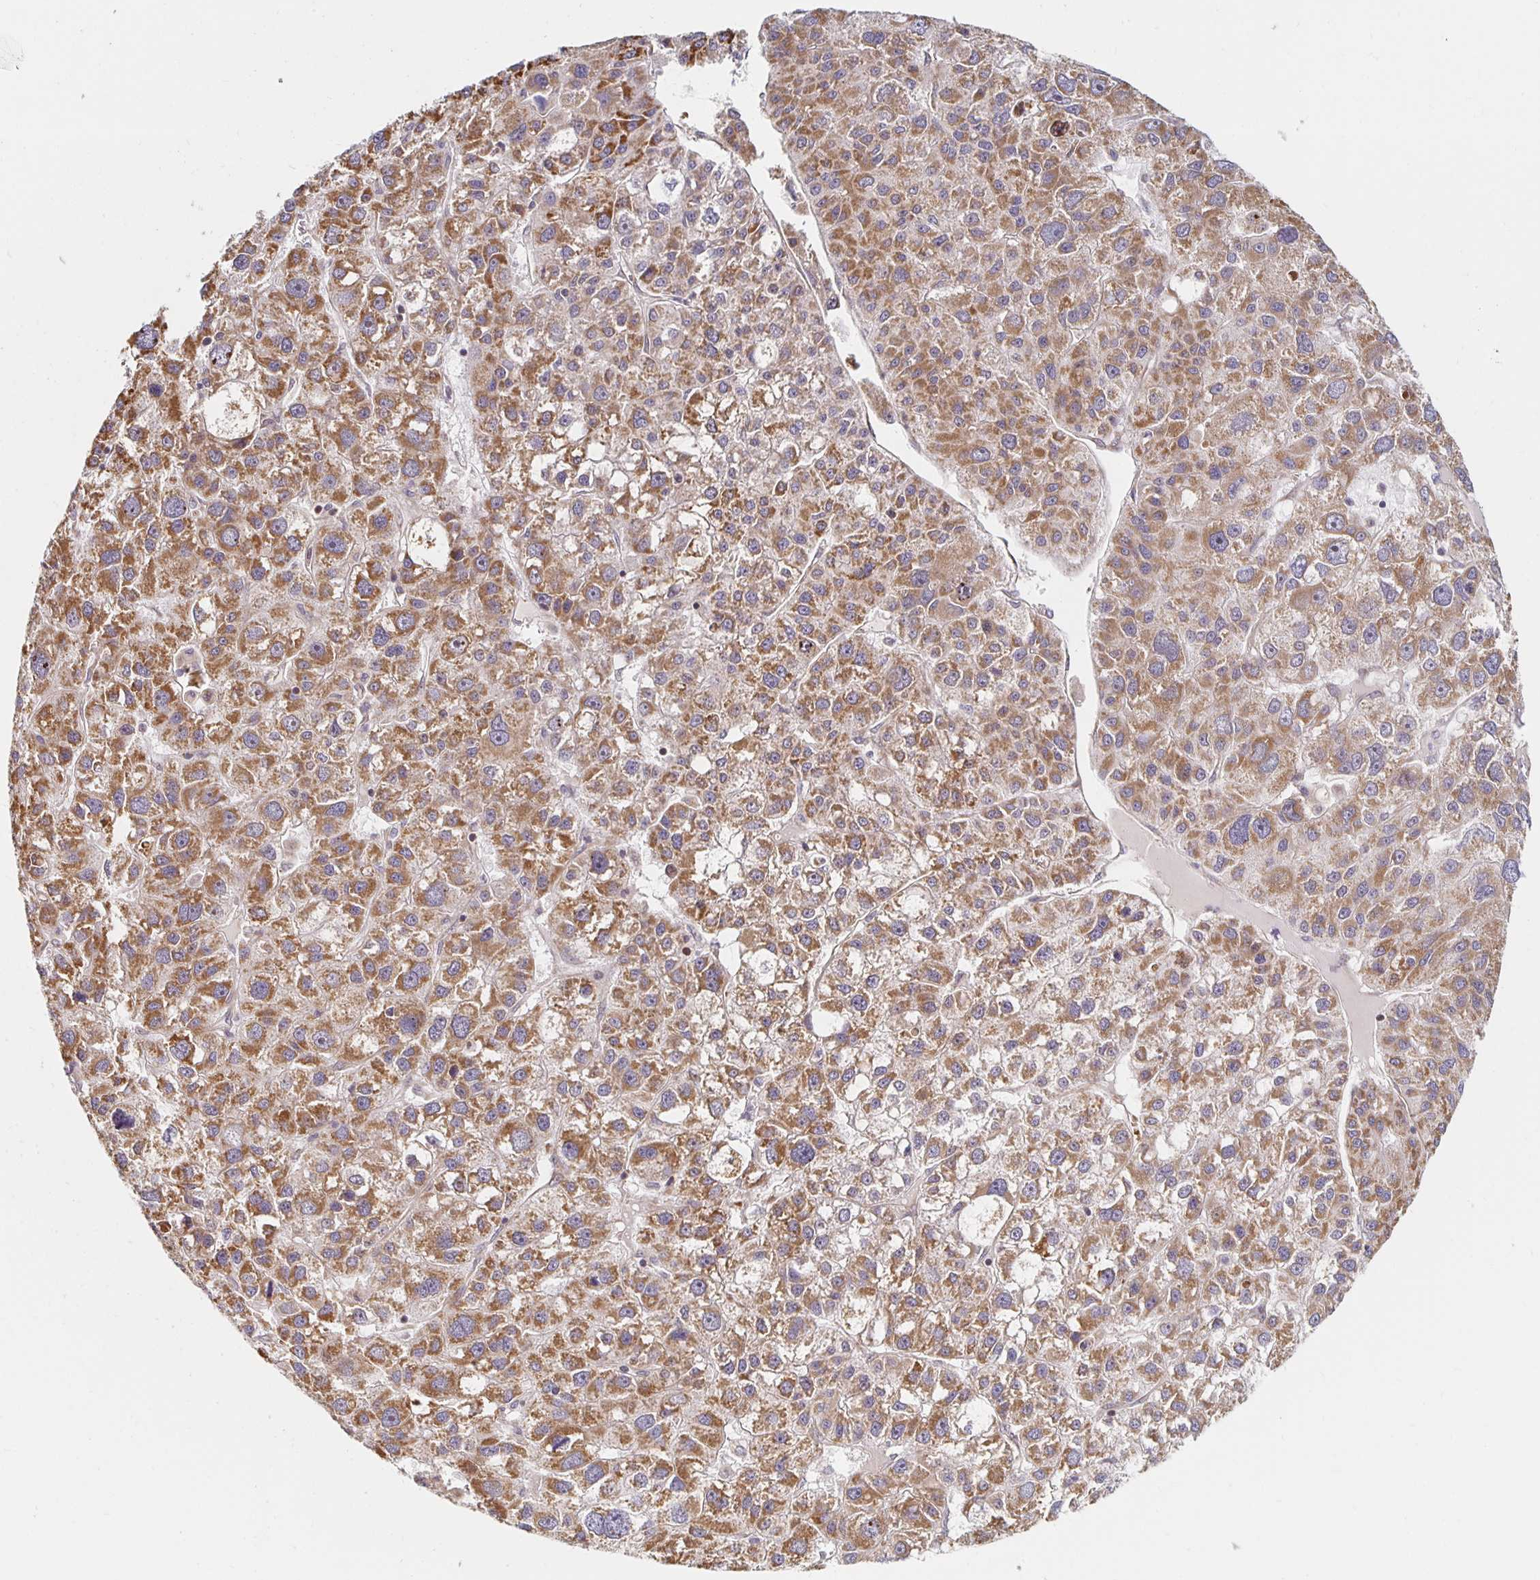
{"staining": {"intensity": "moderate", "quantity": ">75%", "location": "cytoplasmic/membranous"}, "tissue": "liver cancer", "cell_type": "Tumor cells", "image_type": "cancer", "snomed": [{"axis": "morphology", "description": "Carcinoma, Hepatocellular, NOS"}, {"axis": "topography", "description": "Liver"}], "caption": "Immunohistochemical staining of liver cancer exhibits moderate cytoplasmic/membranous protein staining in approximately >75% of tumor cells. Immunohistochemistry stains the protein of interest in brown and the nuclei are stained blue.", "gene": "MRPL28", "patient": {"sex": "male", "age": 73}}